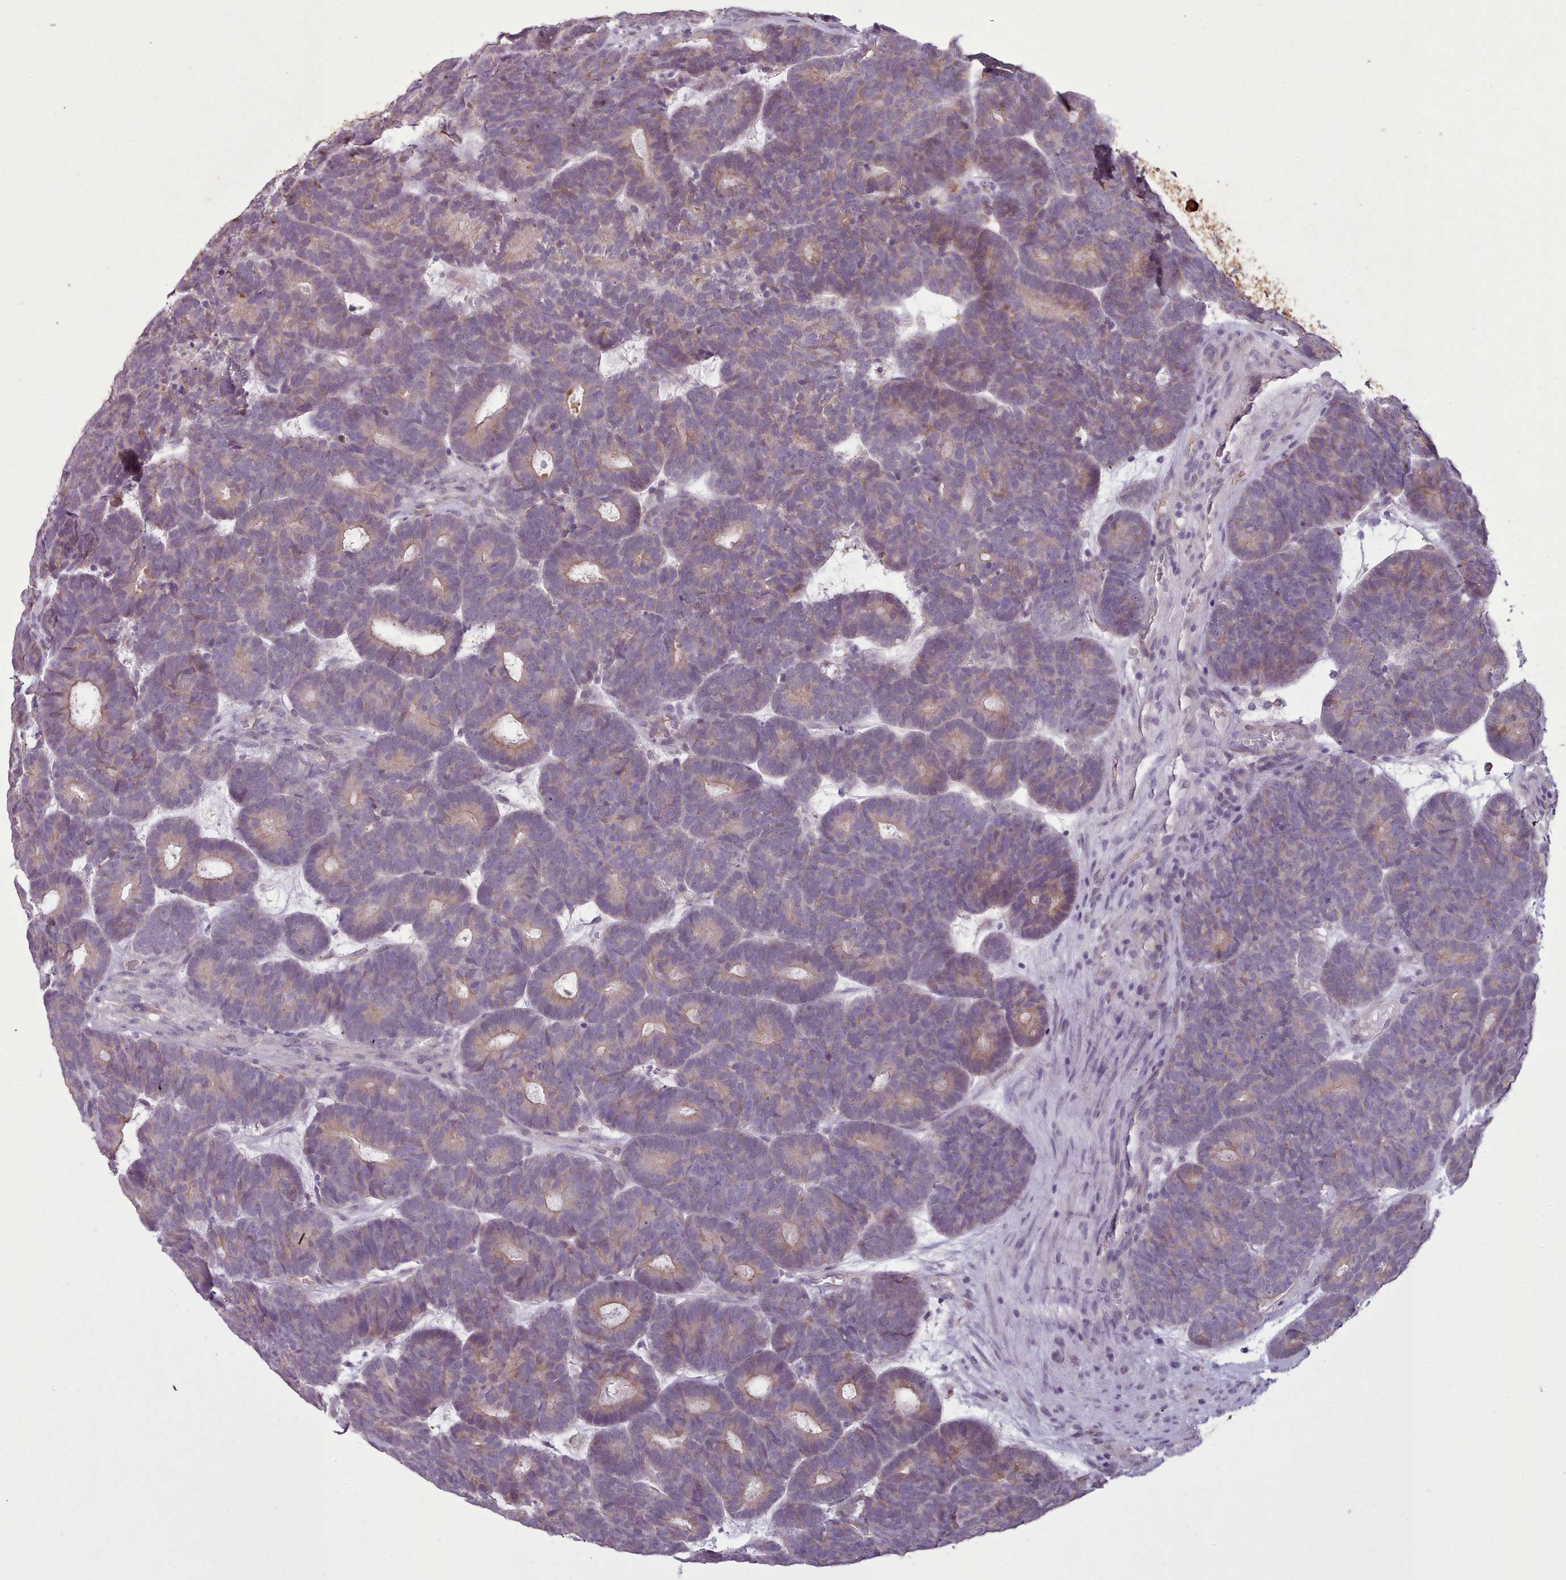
{"staining": {"intensity": "weak", "quantity": "25%-75%", "location": "cytoplasmic/membranous"}, "tissue": "head and neck cancer", "cell_type": "Tumor cells", "image_type": "cancer", "snomed": [{"axis": "morphology", "description": "Adenocarcinoma, NOS"}, {"axis": "topography", "description": "Head-Neck"}], "caption": "Protein staining reveals weak cytoplasmic/membranous positivity in about 25%-75% of tumor cells in head and neck adenocarcinoma.", "gene": "PLD4", "patient": {"sex": "female", "age": 81}}